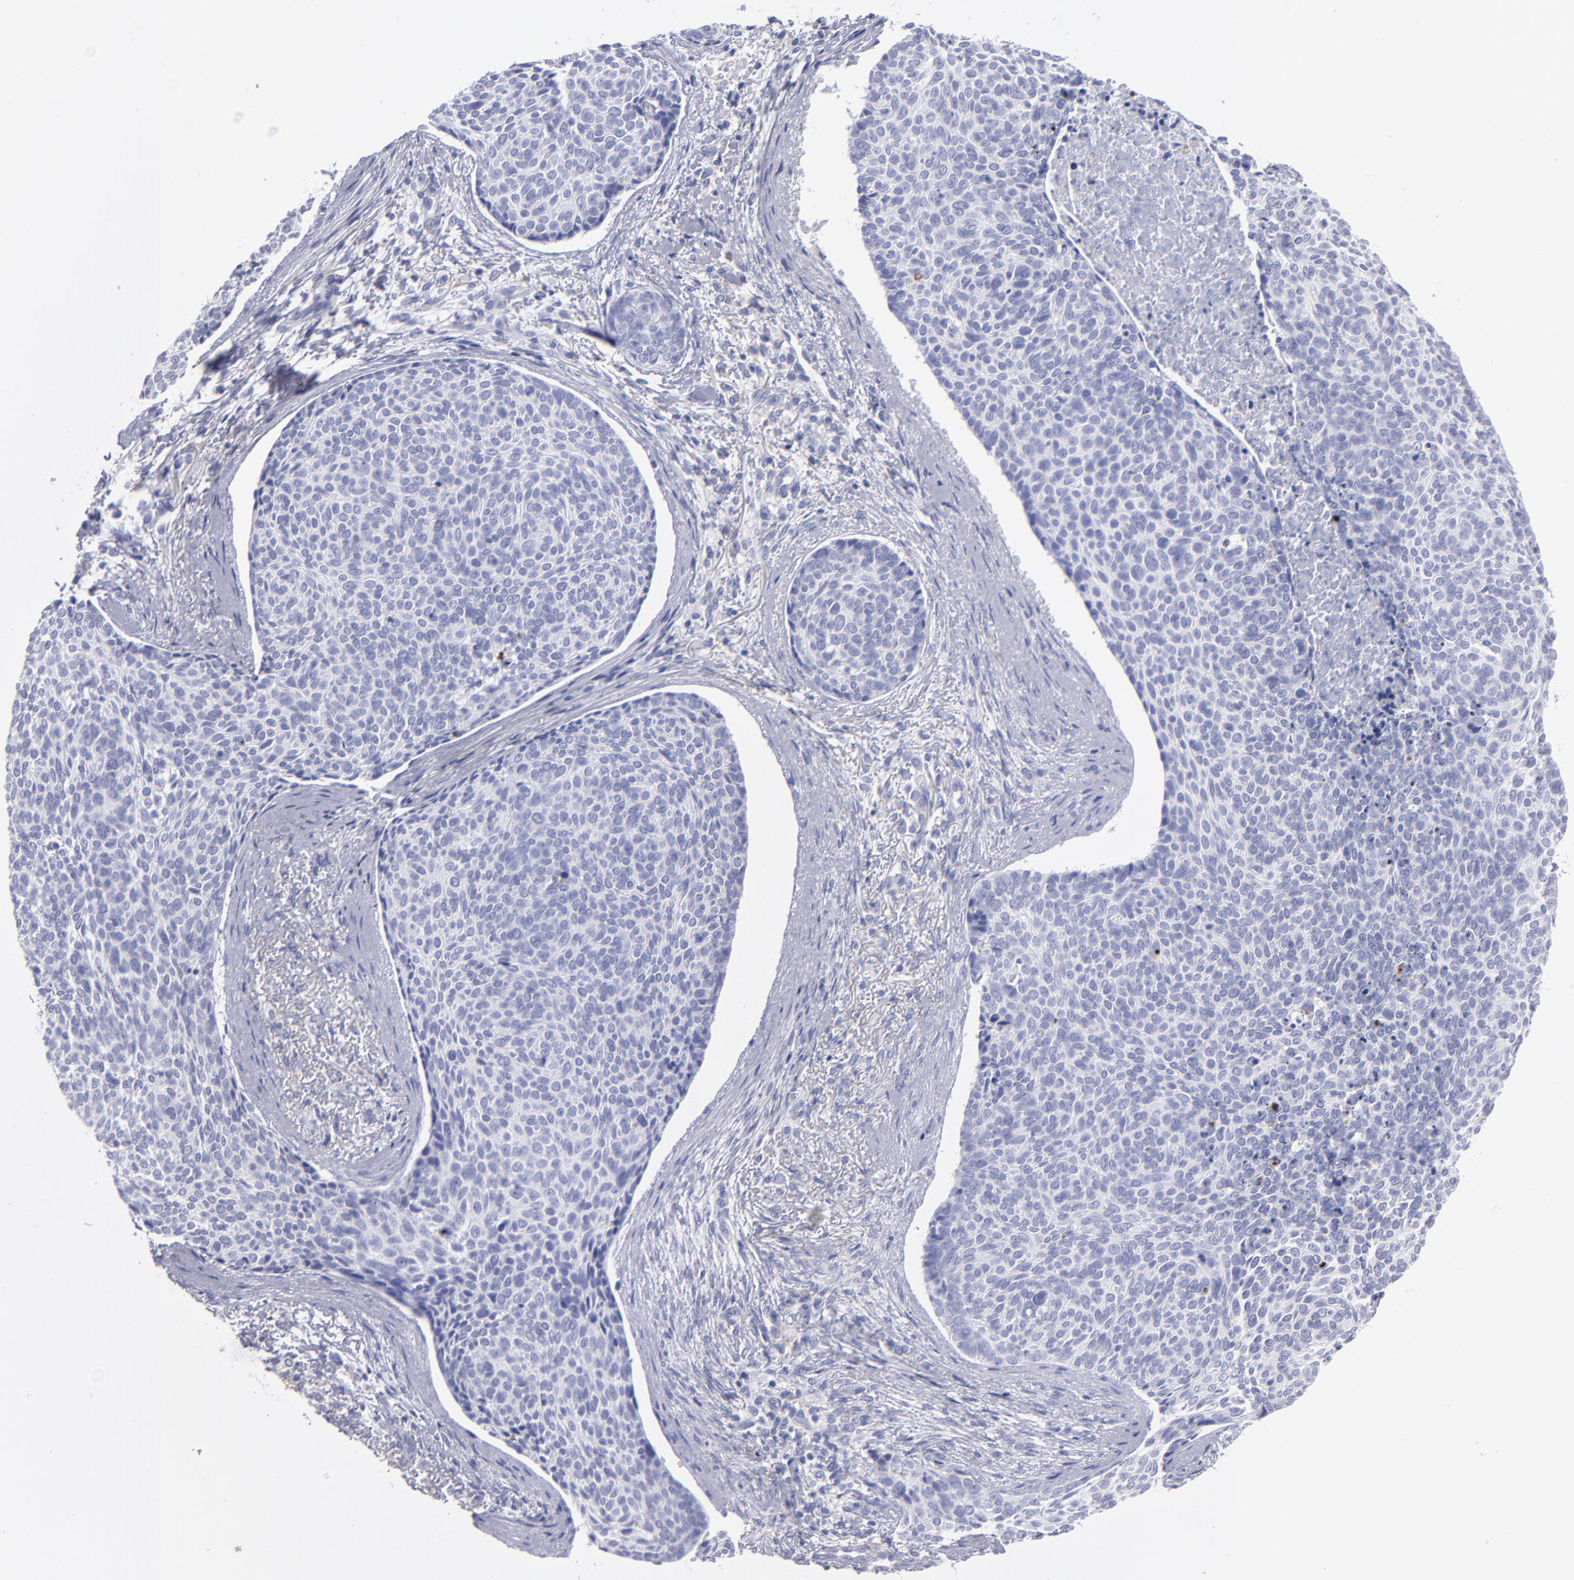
{"staining": {"intensity": "negative", "quantity": "none", "location": "none"}, "tissue": "skin cancer", "cell_type": "Tumor cells", "image_type": "cancer", "snomed": [{"axis": "morphology", "description": "Normal tissue, NOS"}, {"axis": "morphology", "description": "Basal cell carcinoma"}, {"axis": "topography", "description": "Skin"}], "caption": "DAB (3,3'-diaminobenzidine) immunohistochemical staining of human skin cancer displays no significant staining in tumor cells.", "gene": "MB", "patient": {"sex": "female", "age": 57}}